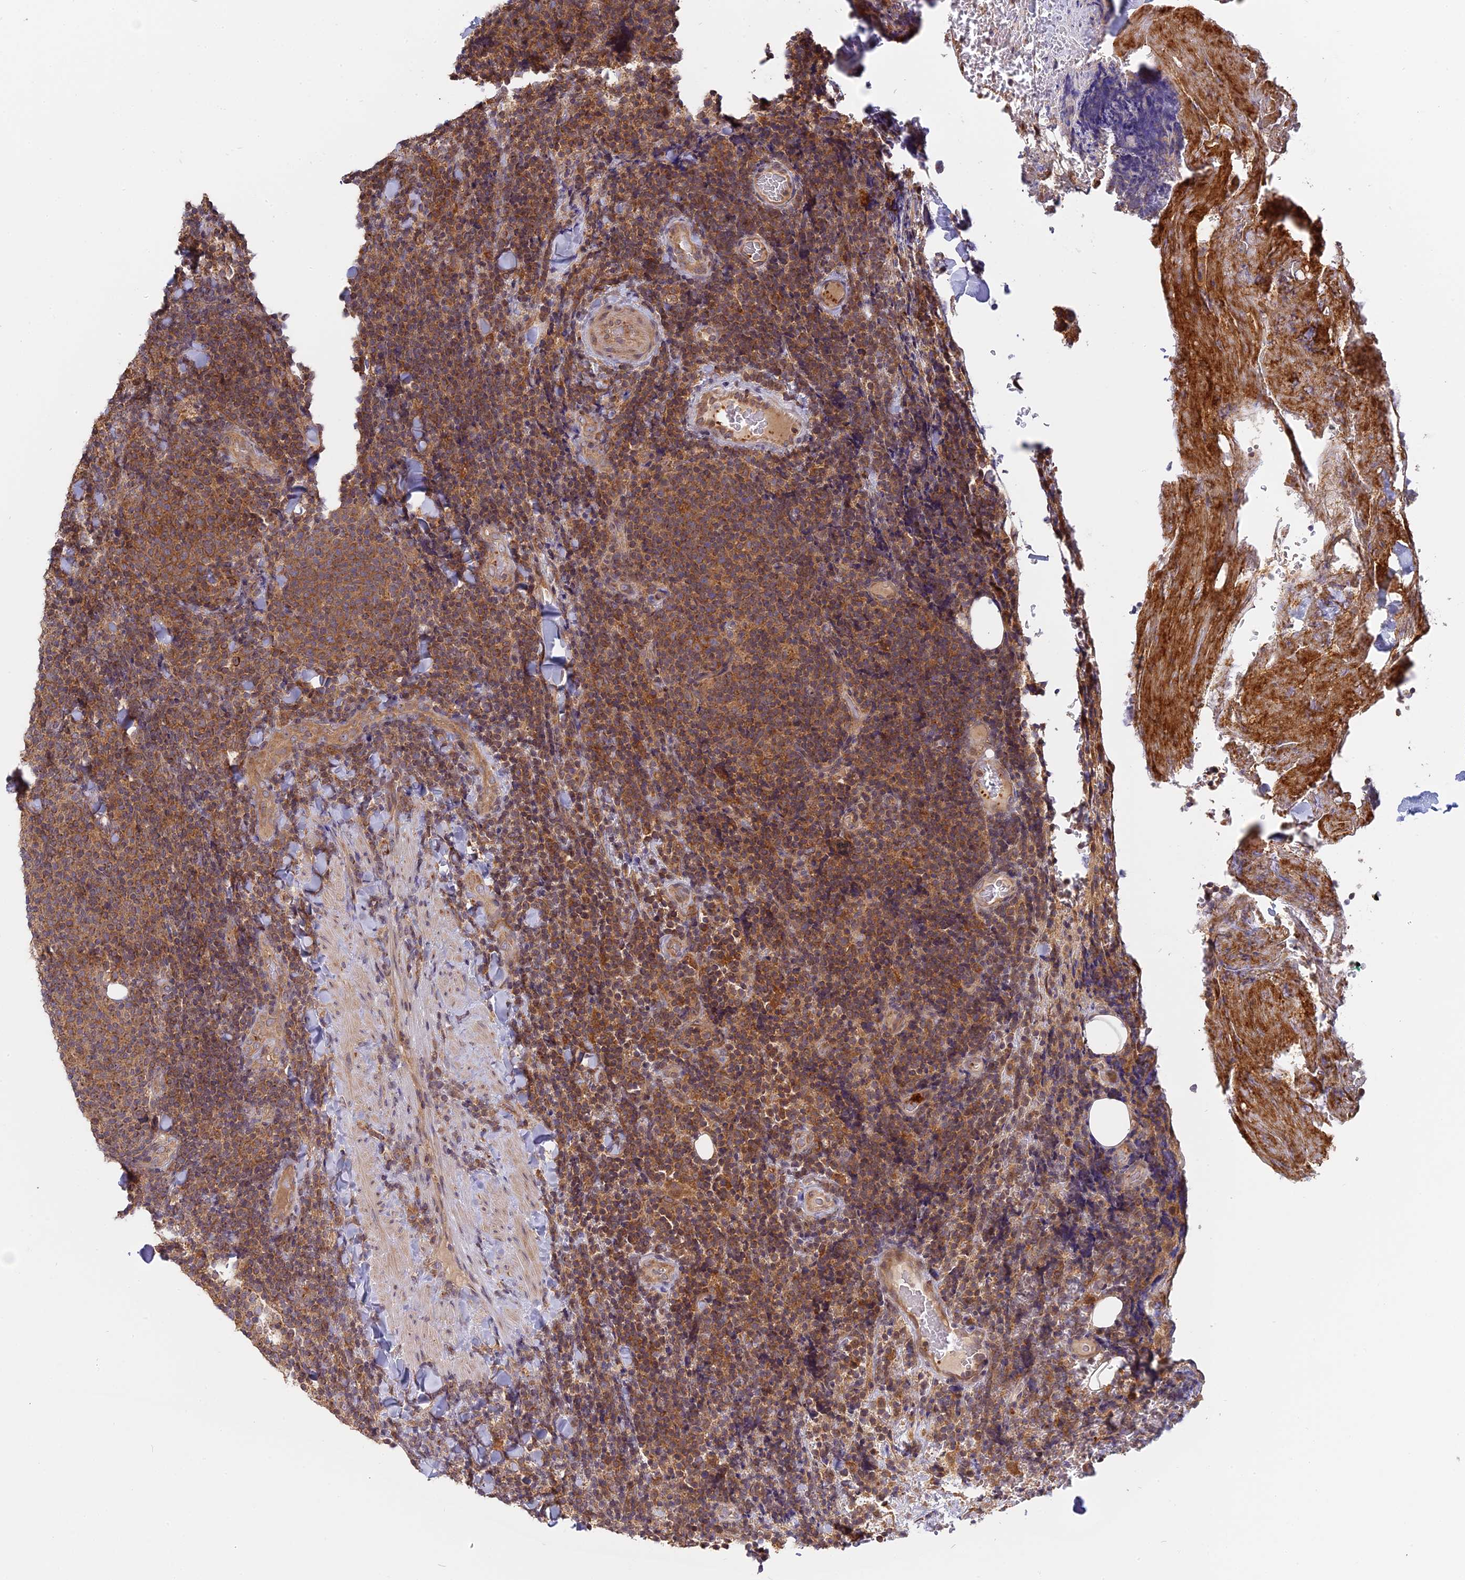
{"staining": {"intensity": "moderate", "quantity": ">75%", "location": "cytoplasmic/membranous"}, "tissue": "lymphoma", "cell_type": "Tumor cells", "image_type": "cancer", "snomed": [{"axis": "morphology", "description": "Malignant lymphoma, non-Hodgkin's type, Low grade"}, {"axis": "topography", "description": "Lymph node"}], "caption": "A histopathology image of lymphoma stained for a protein reveals moderate cytoplasmic/membranous brown staining in tumor cells.", "gene": "IL21R", "patient": {"sex": "male", "age": 66}}